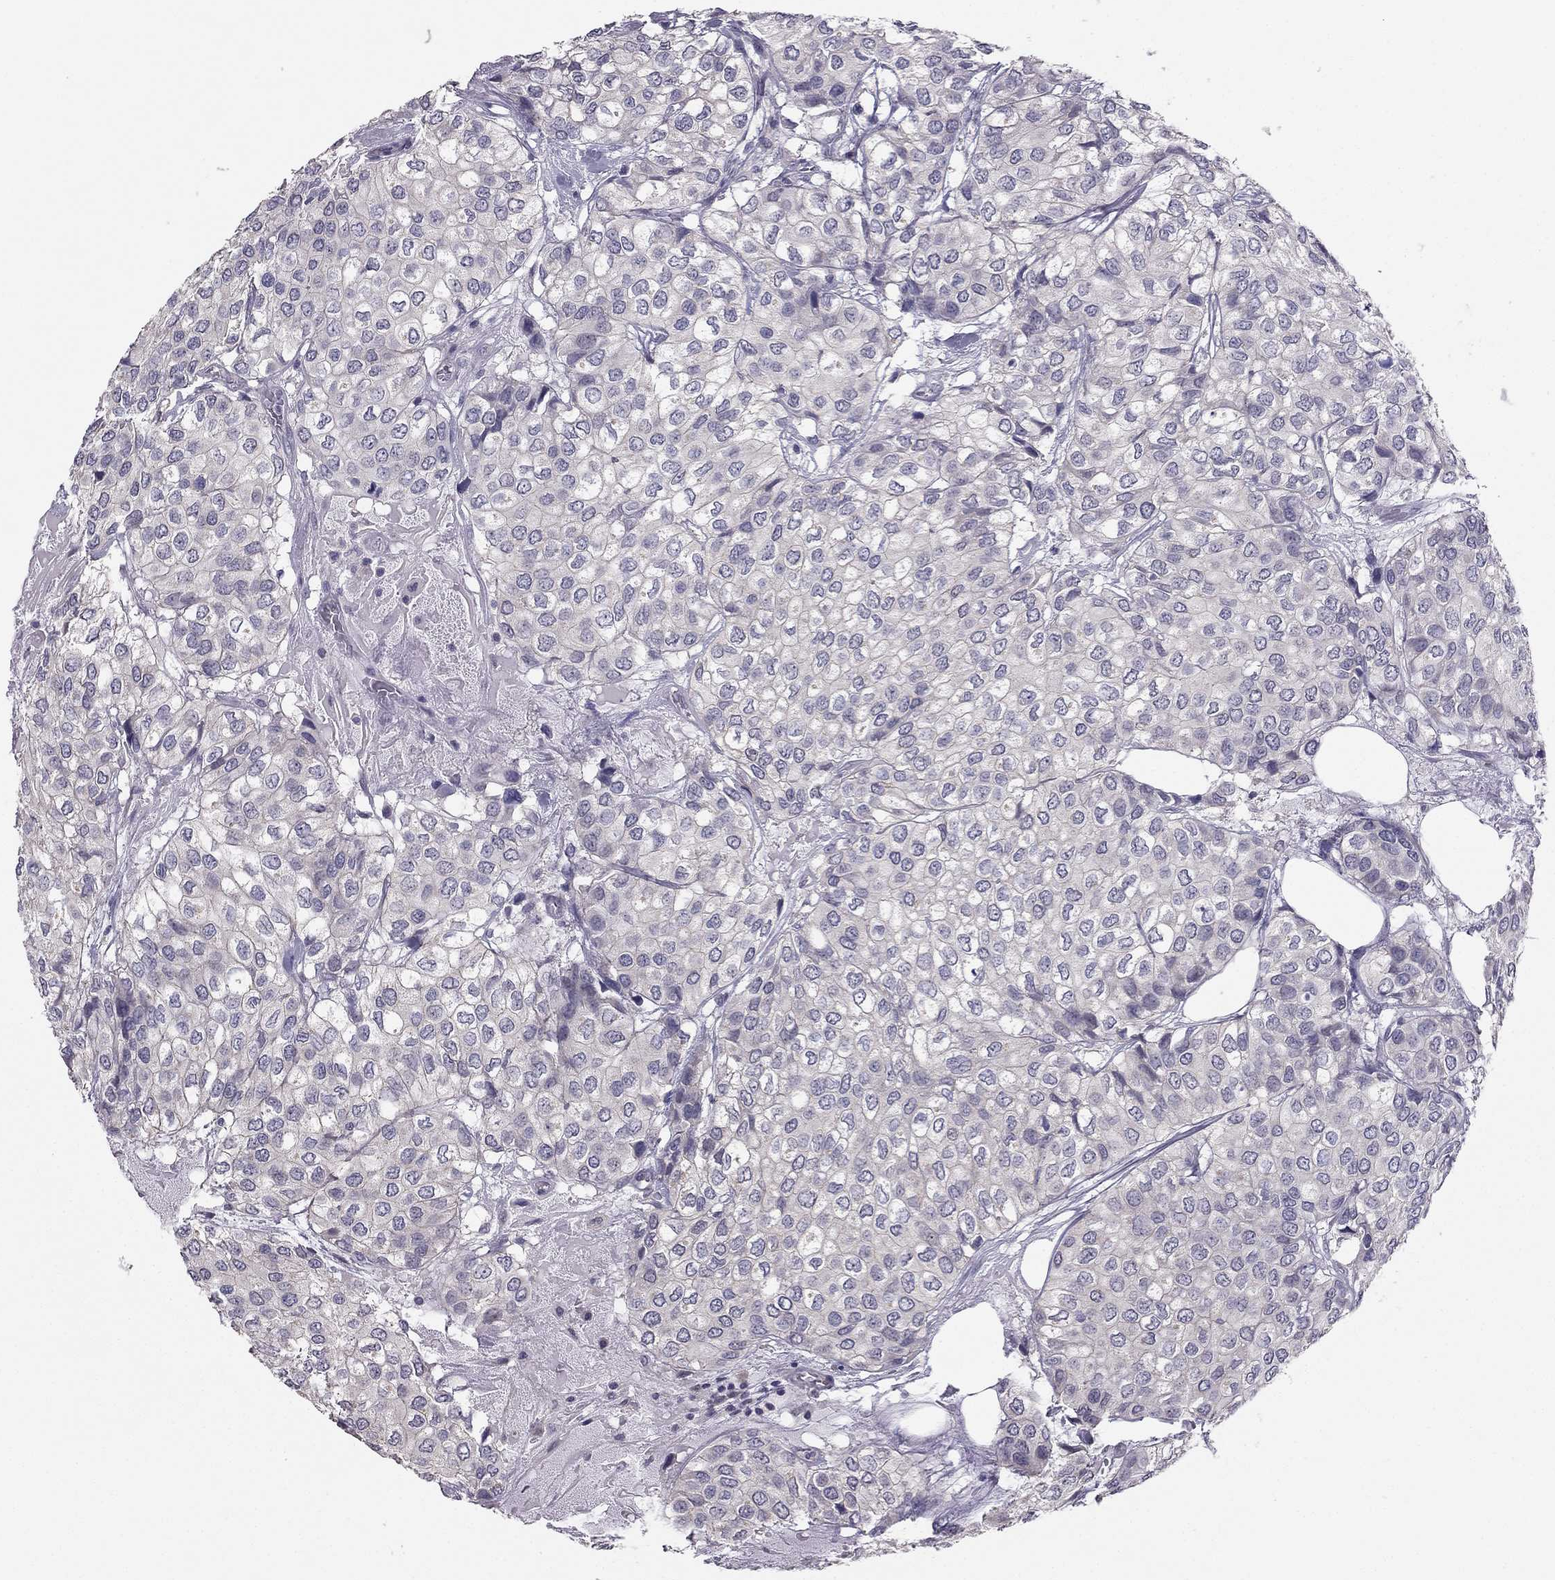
{"staining": {"intensity": "negative", "quantity": "none", "location": "none"}, "tissue": "urothelial cancer", "cell_type": "Tumor cells", "image_type": "cancer", "snomed": [{"axis": "morphology", "description": "Urothelial carcinoma, High grade"}, {"axis": "topography", "description": "Urinary bladder"}], "caption": "There is no significant expression in tumor cells of high-grade urothelial carcinoma.", "gene": "HSFX1", "patient": {"sex": "male", "age": 73}}